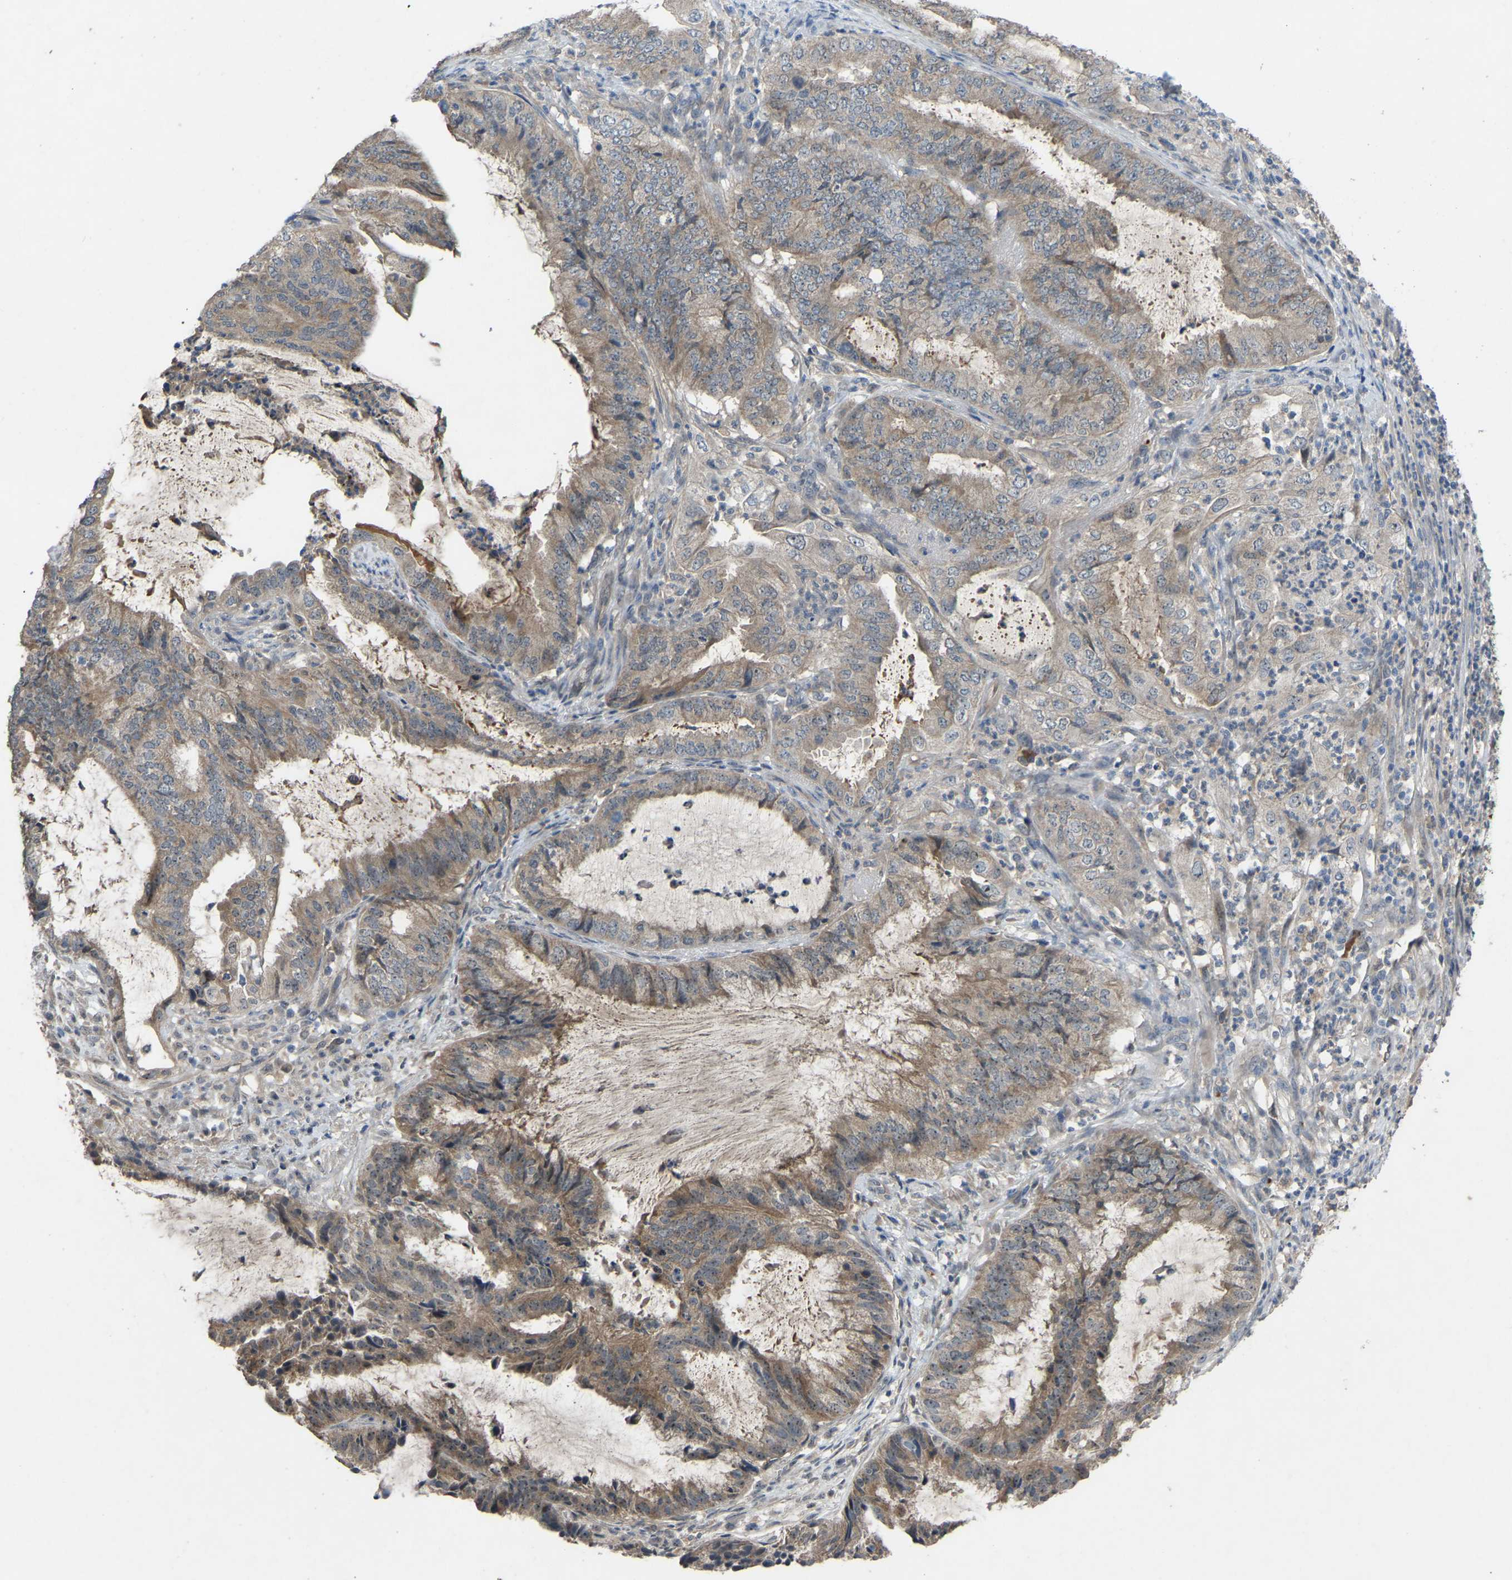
{"staining": {"intensity": "weak", "quantity": "25%-75%", "location": "cytoplasmic/membranous"}, "tissue": "endometrial cancer", "cell_type": "Tumor cells", "image_type": "cancer", "snomed": [{"axis": "morphology", "description": "Adenocarcinoma, NOS"}, {"axis": "topography", "description": "Endometrium"}], "caption": "About 25%-75% of tumor cells in human endometrial cancer display weak cytoplasmic/membranous protein expression as visualized by brown immunohistochemical staining.", "gene": "FHIT", "patient": {"sex": "female", "age": 51}}